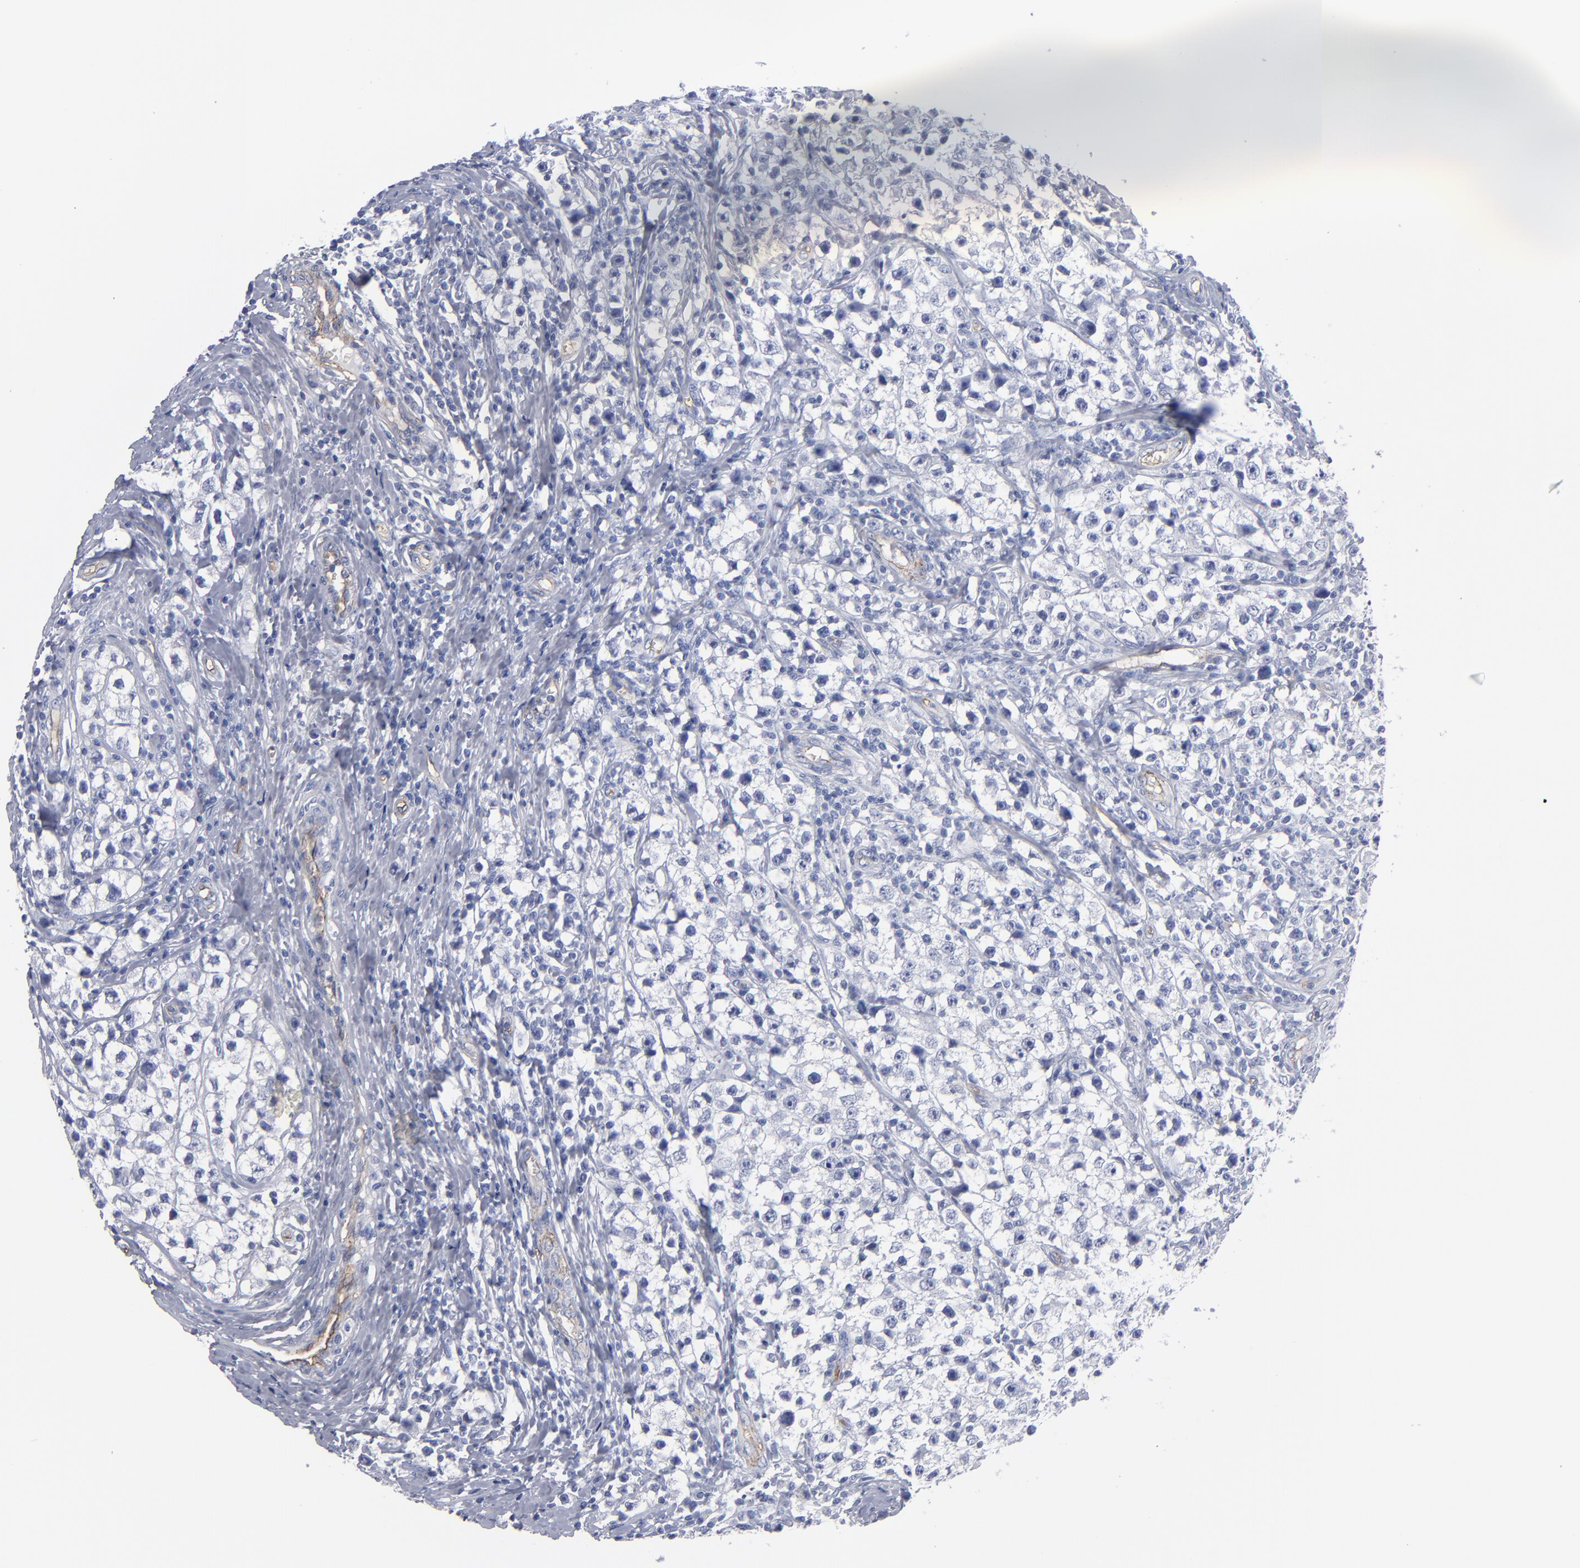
{"staining": {"intensity": "negative", "quantity": "none", "location": "none"}, "tissue": "testis cancer", "cell_type": "Tumor cells", "image_type": "cancer", "snomed": [{"axis": "morphology", "description": "Seminoma, NOS"}, {"axis": "topography", "description": "Testis"}], "caption": "DAB (3,3'-diaminobenzidine) immunohistochemical staining of human testis cancer shows no significant positivity in tumor cells.", "gene": "TM4SF1", "patient": {"sex": "male", "age": 35}}